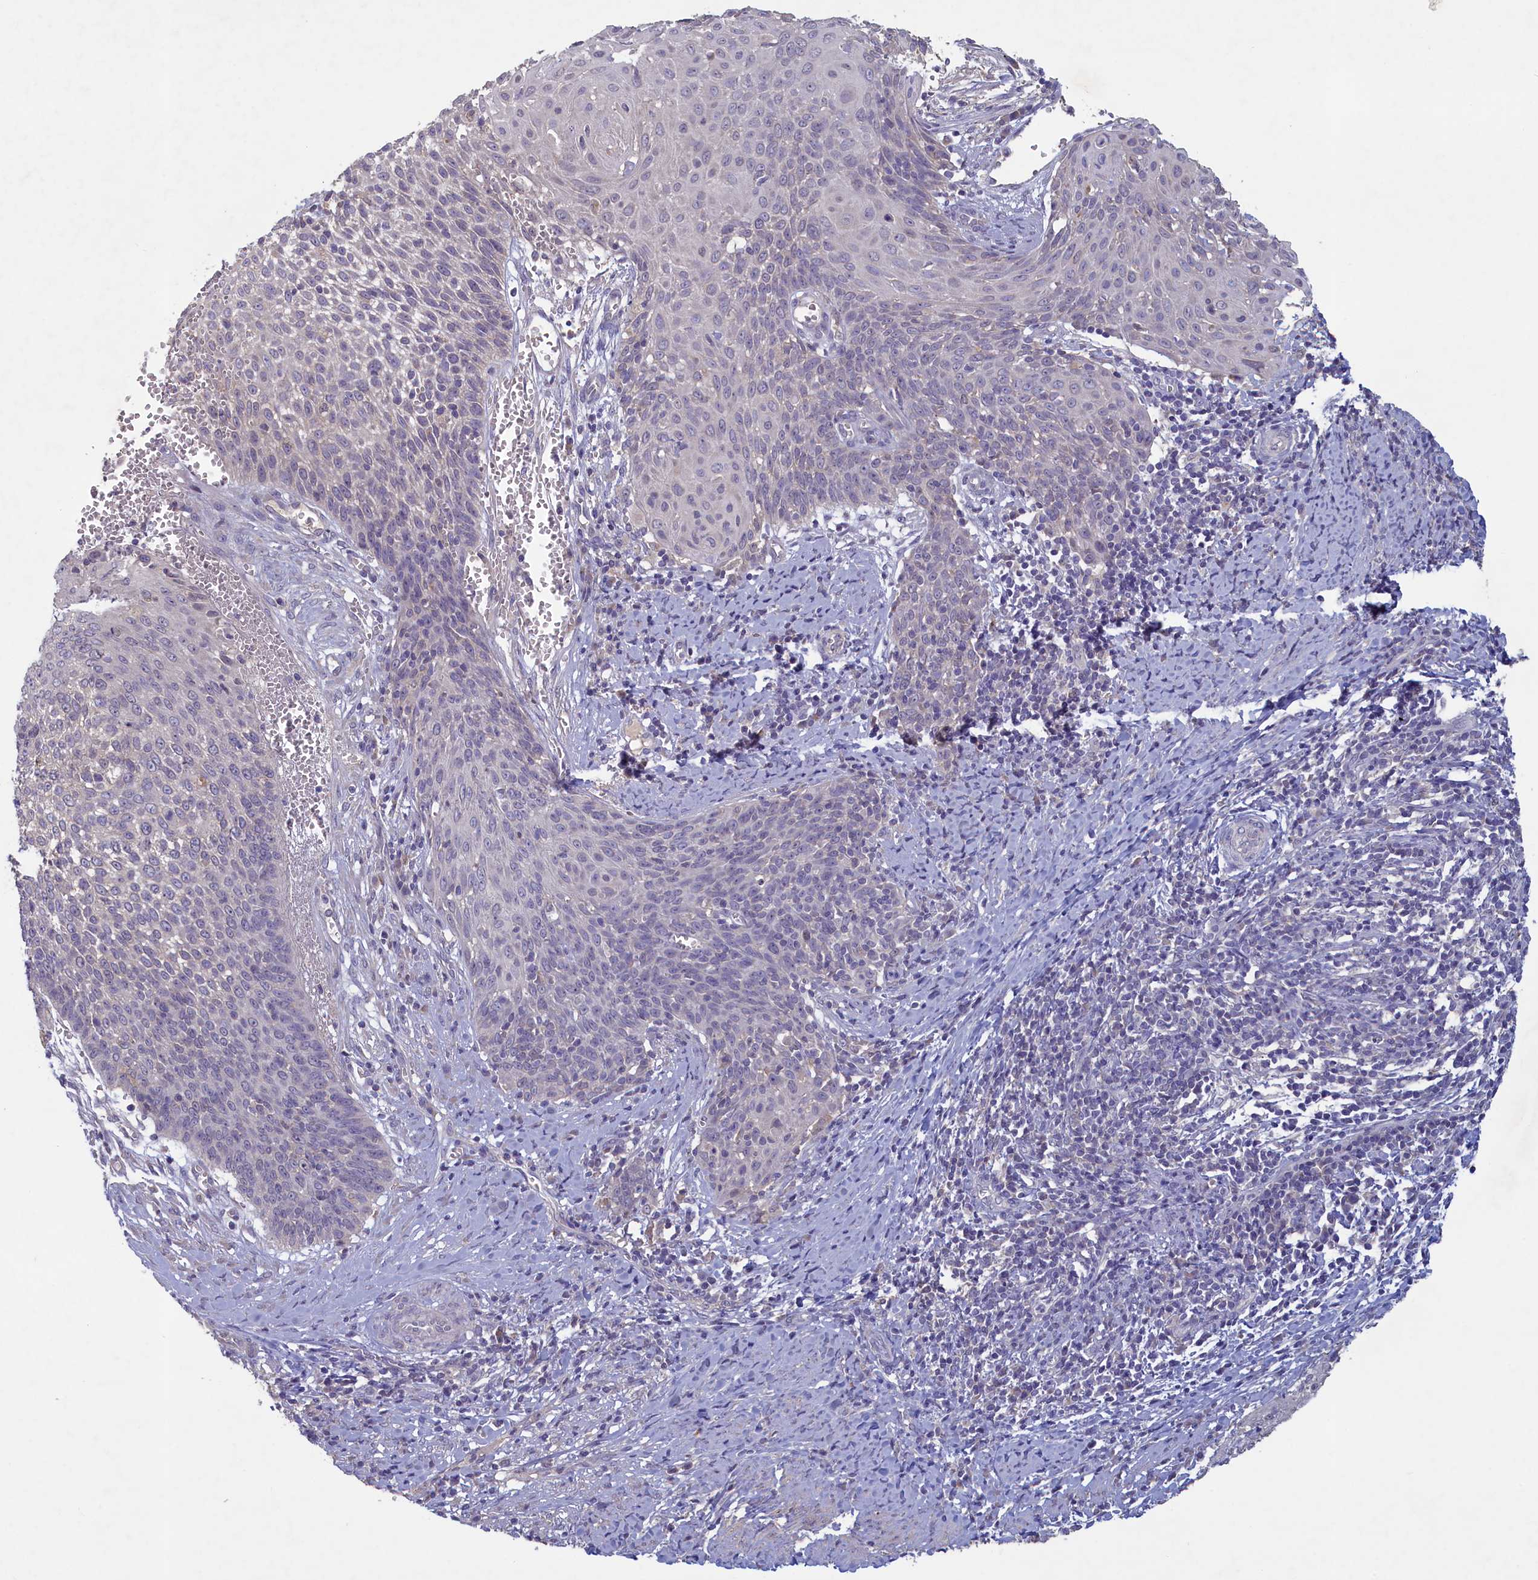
{"staining": {"intensity": "negative", "quantity": "none", "location": "none"}, "tissue": "cervical cancer", "cell_type": "Tumor cells", "image_type": "cancer", "snomed": [{"axis": "morphology", "description": "Squamous cell carcinoma, NOS"}, {"axis": "topography", "description": "Cervix"}], "caption": "IHC of cervical cancer (squamous cell carcinoma) shows no staining in tumor cells.", "gene": "ATF7IP2", "patient": {"sex": "female", "age": 39}}